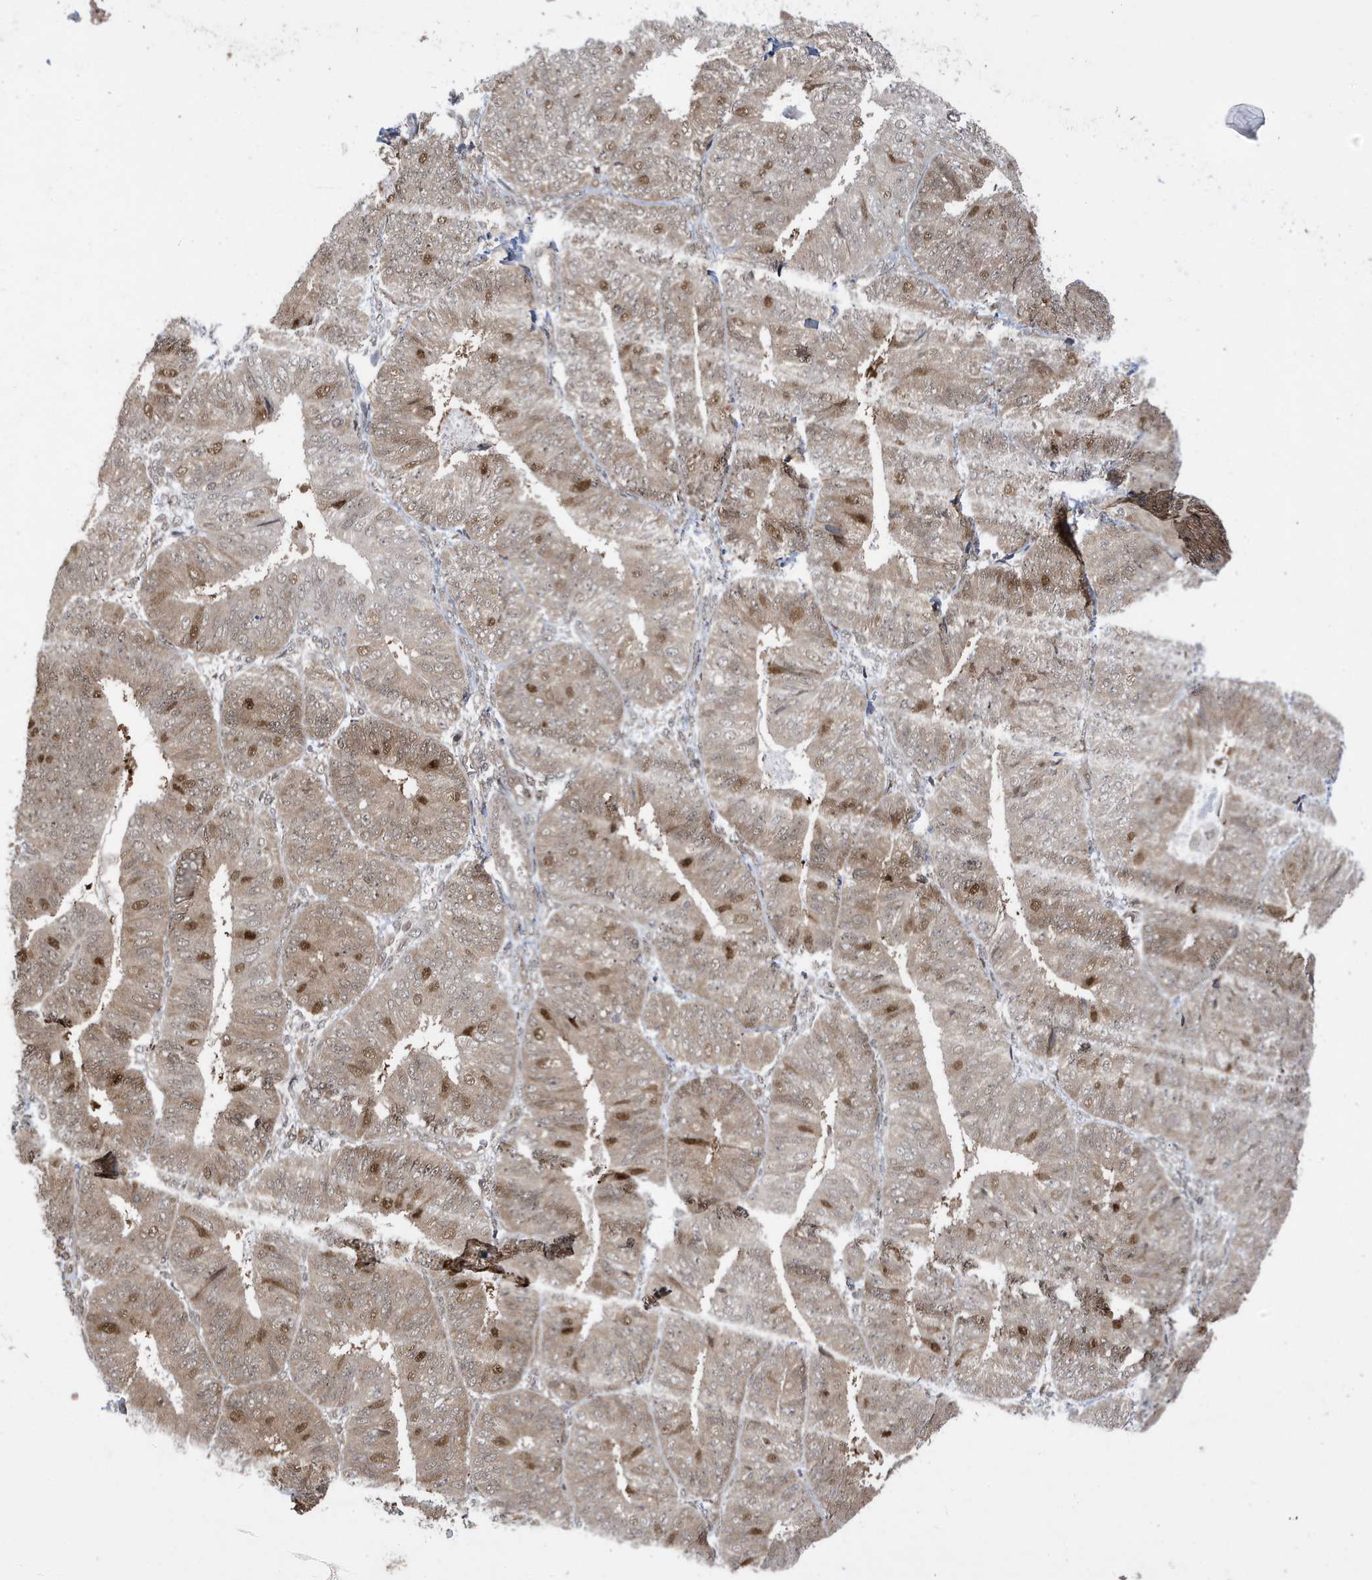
{"staining": {"intensity": "moderate", "quantity": "25%-75%", "location": "cytoplasmic/membranous"}, "tissue": "endometrial cancer", "cell_type": "Tumor cells", "image_type": "cancer", "snomed": [{"axis": "morphology", "description": "Adenocarcinoma, NOS"}, {"axis": "topography", "description": "Endometrium"}], "caption": "Approximately 25%-75% of tumor cells in human endometrial cancer (adenocarcinoma) display moderate cytoplasmic/membranous protein expression as visualized by brown immunohistochemical staining.", "gene": "UBQLN1", "patient": {"sex": "female", "age": 58}}